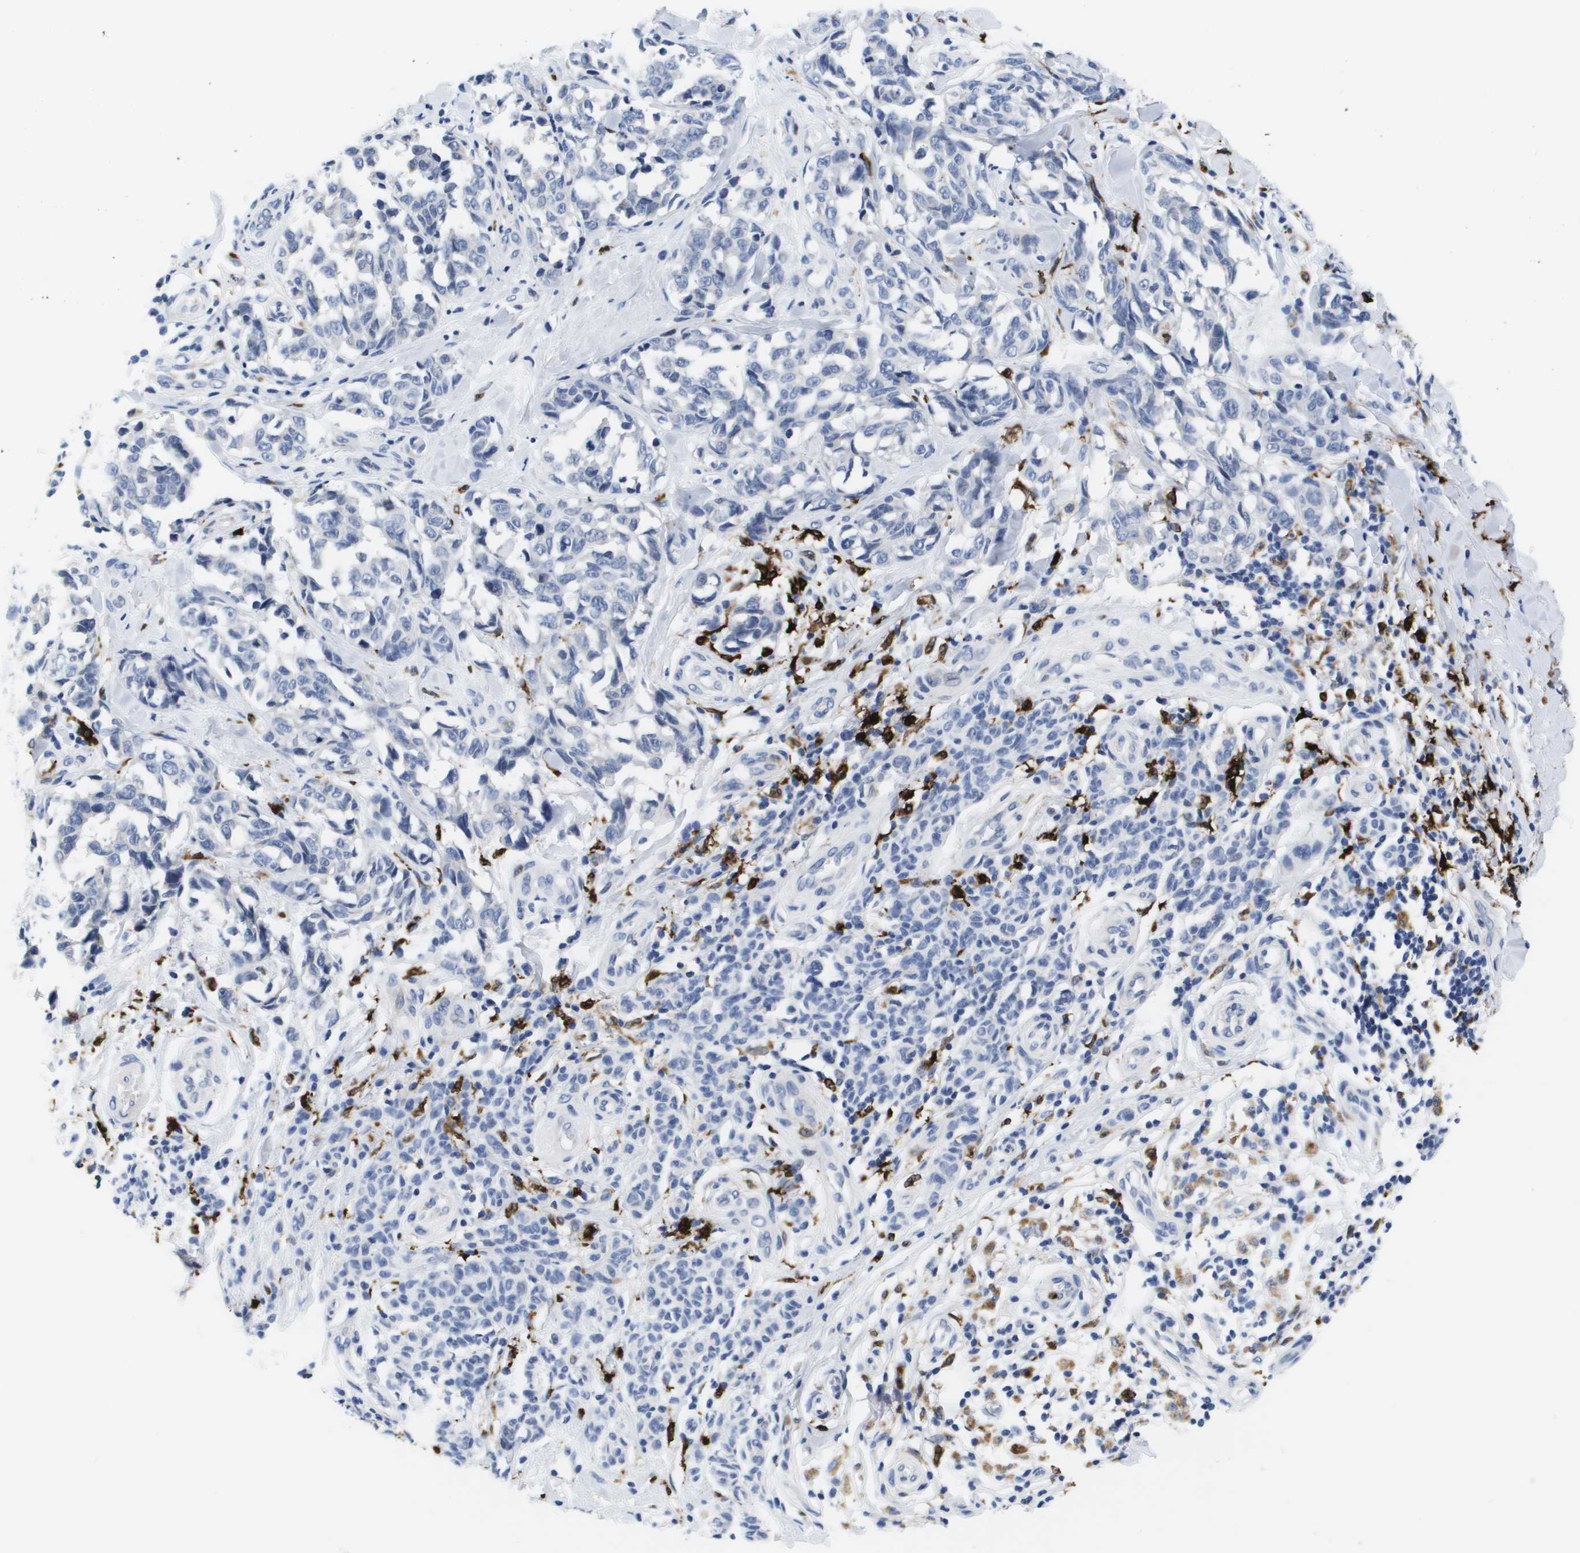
{"staining": {"intensity": "negative", "quantity": "none", "location": "none"}, "tissue": "melanoma", "cell_type": "Tumor cells", "image_type": "cancer", "snomed": [{"axis": "morphology", "description": "Malignant melanoma, NOS"}, {"axis": "topography", "description": "Skin"}], "caption": "This micrograph is of melanoma stained with immunohistochemistry (IHC) to label a protein in brown with the nuclei are counter-stained blue. There is no positivity in tumor cells. Brightfield microscopy of IHC stained with DAB (3,3'-diaminobenzidine) (brown) and hematoxylin (blue), captured at high magnification.", "gene": "HMOX1", "patient": {"sex": "female", "age": 64}}